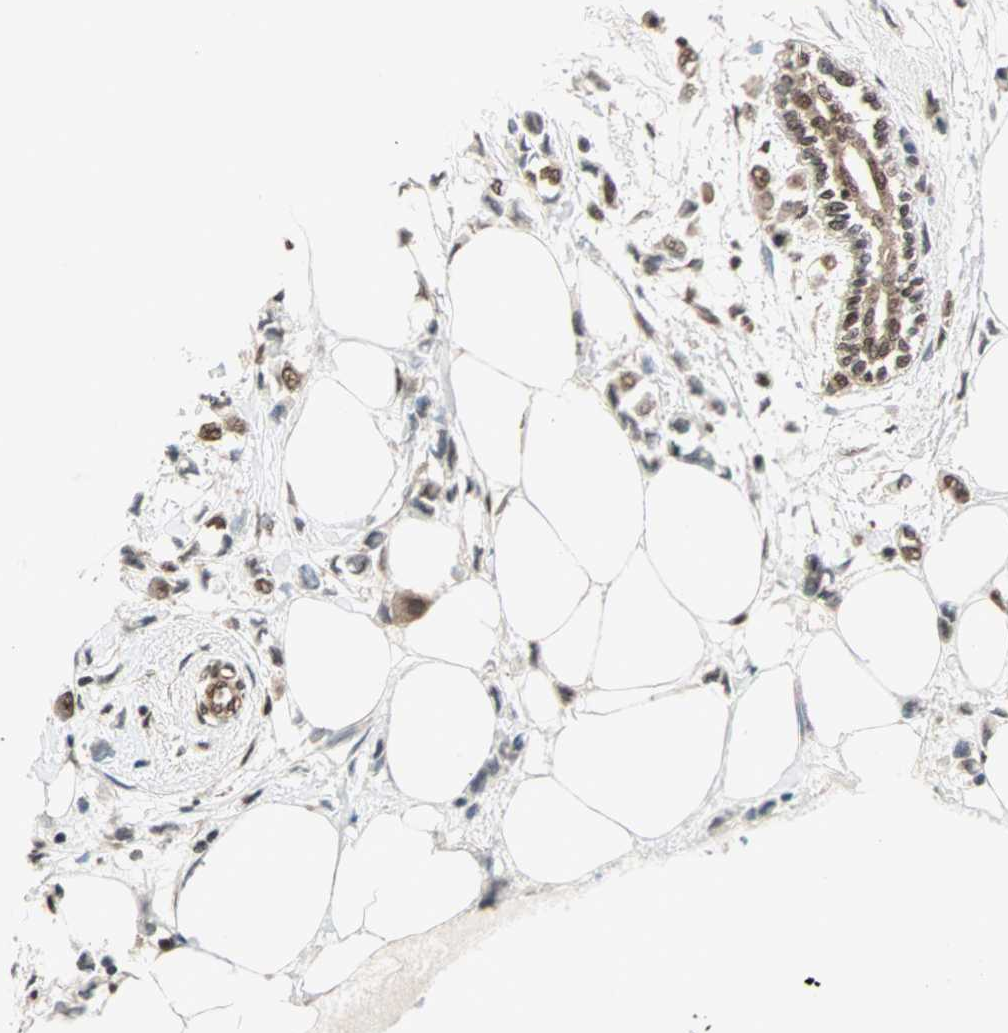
{"staining": {"intensity": "moderate", "quantity": ">75%", "location": "nuclear"}, "tissue": "breast cancer", "cell_type": "Tumor cells", "image_type": "cancer", "snomed": [{"axis": "morphology", "description": "Lobular carcinoma"}, {"axis": "topography", "description": "Breast"}], "caption": "Immunohistochemical staining of human breast cancer shows moderate nuclear protein positivity in approximately >75% of tumor cells. The staining was performed using DAB (3,3'-diaminobenzidine) to visualize the protein expression in brown, while the nuclei were stained in blue with hematoxylin (Magnification: 20x).", "gene": "DAZAP1", "patient": {"sex": "female", "age": 51}}